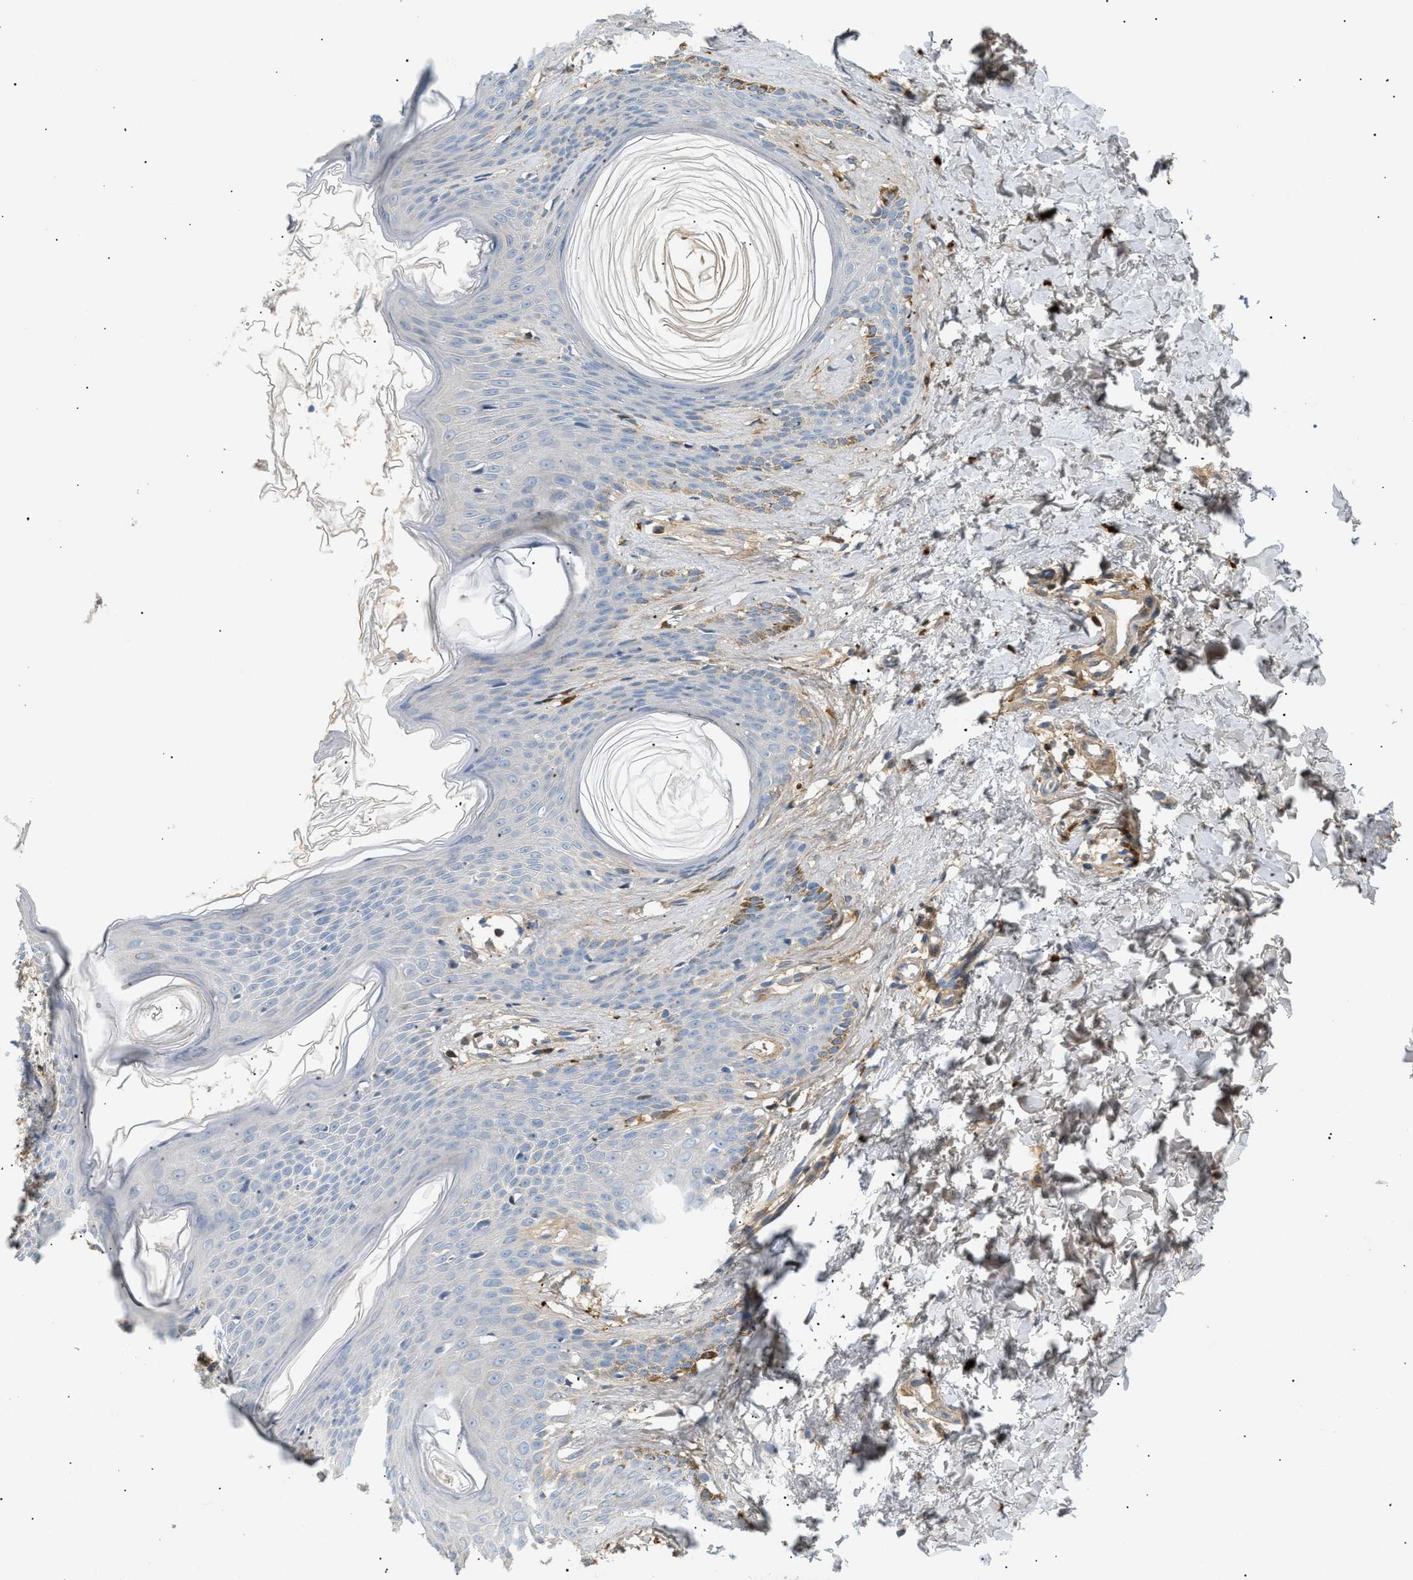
{"staining": {"intensity": "negative", "quantity": "none", "location": "none"}, "tissue": "skin cancer", "cell_type": "Tumor cells", "image_type": "cancer", "snomed": [{"axis": "morphology", "description": "Basal cell carcinoma"}, {"axis": "topography", "description": "Skin"}], "caption": "Immunohistochemical staining of human basal cell carcinoma (skin) reveals no significant positivity in tumor cells. (DAB immunohistochemistry, high magnification).", "gene": "FARS2", "patient": {"sex": "male", "age": 60}}